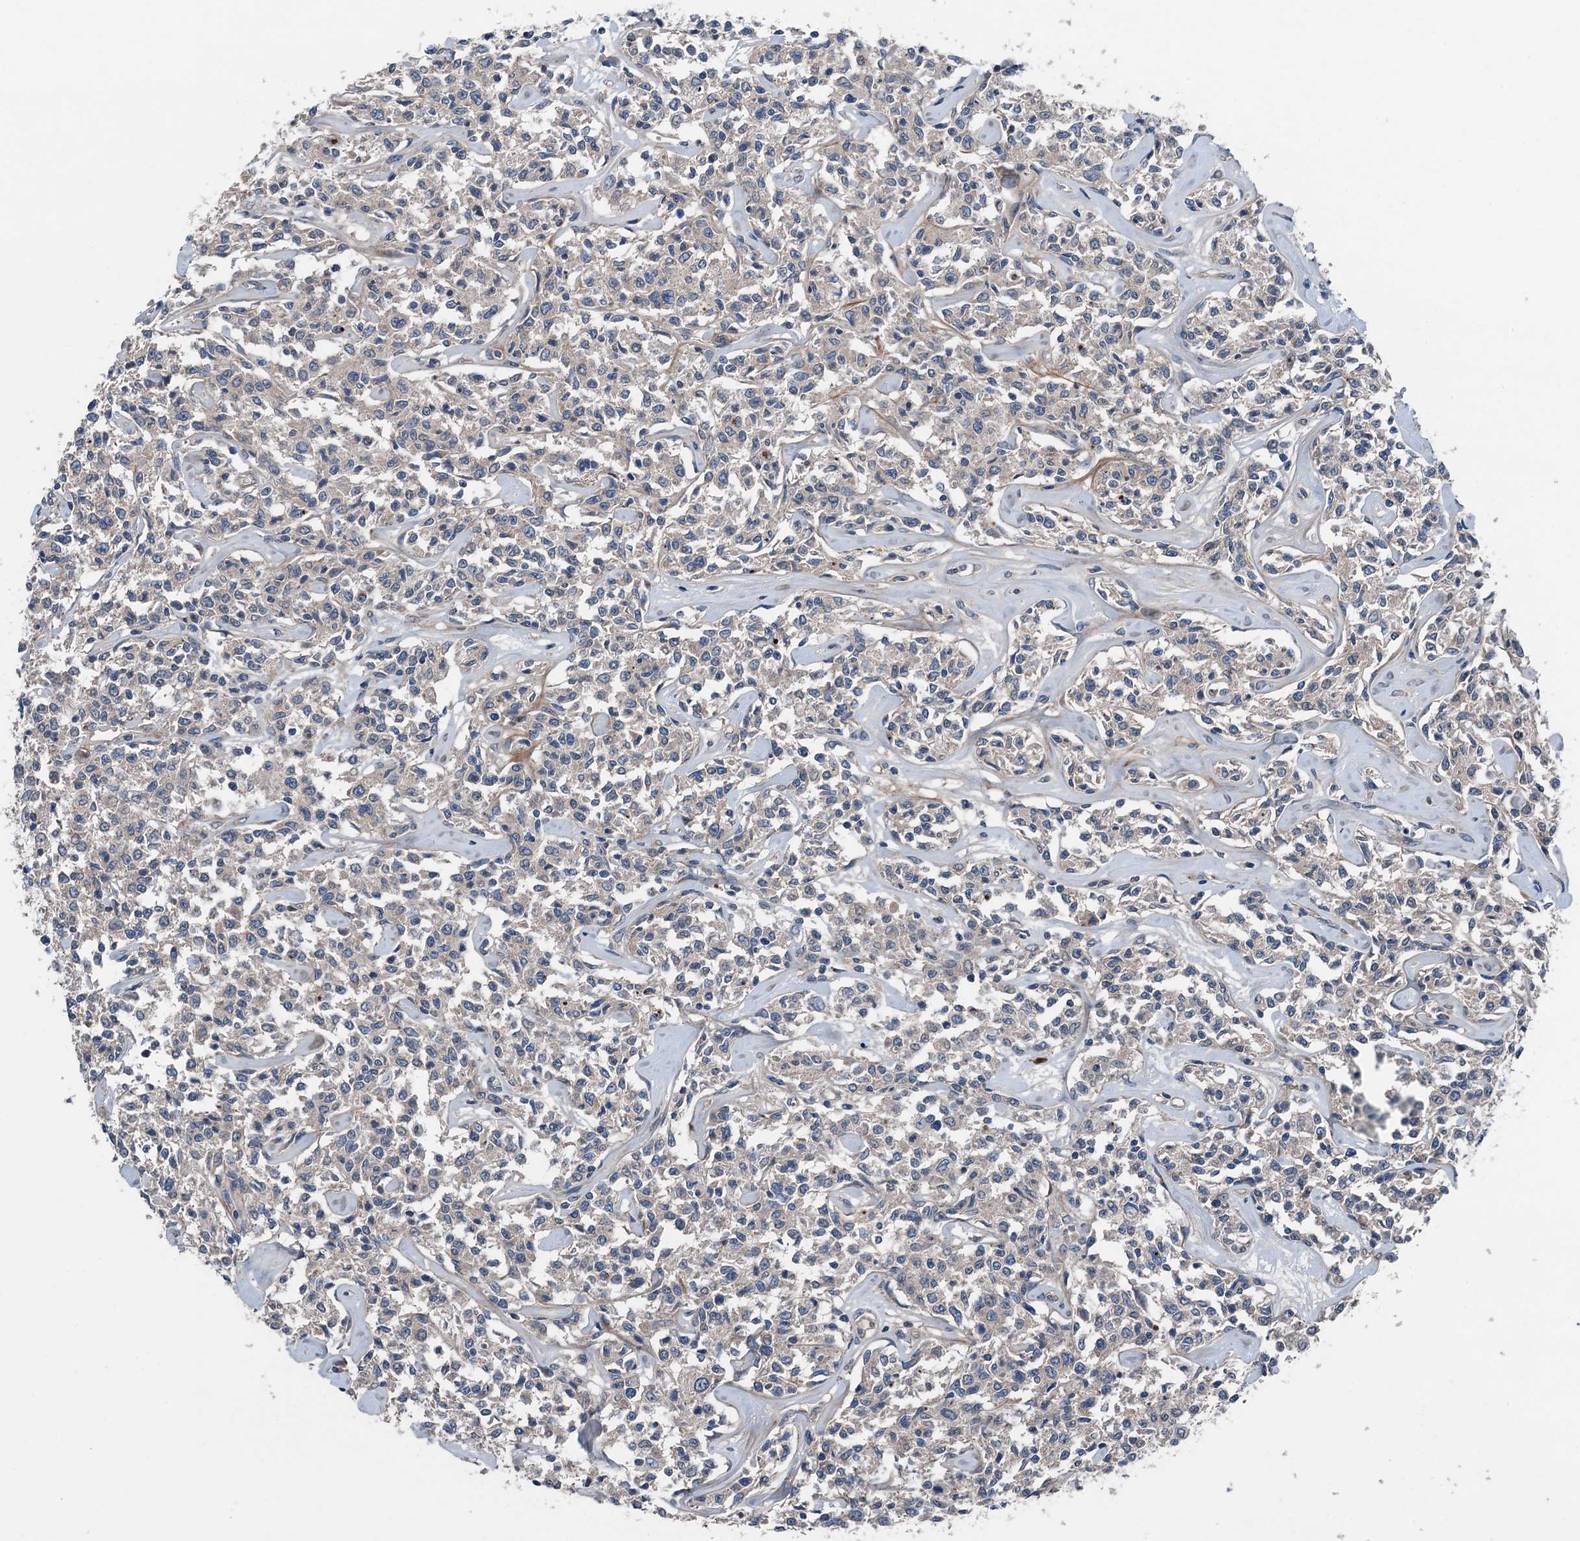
{"staining": {"intensity": "negative", "quantity": "none", "location": "none"}, "tissue": "lymphoma", "cell_type": "Tumor cells", "image_type": "cancer", "snomed": [{"axis": "morphology", "description": "Malignant lymphoma, non-Hodgkin's type, Low grade"}, {"axis": "topography", "description": "Small intestine"}], "caption": "Human lymphoma stained for a protein using immunohistochemistry reveals no positivity in tumor cells.", "gene": "SLC2A10", "patient": {"sex": "female", "age": 59}}